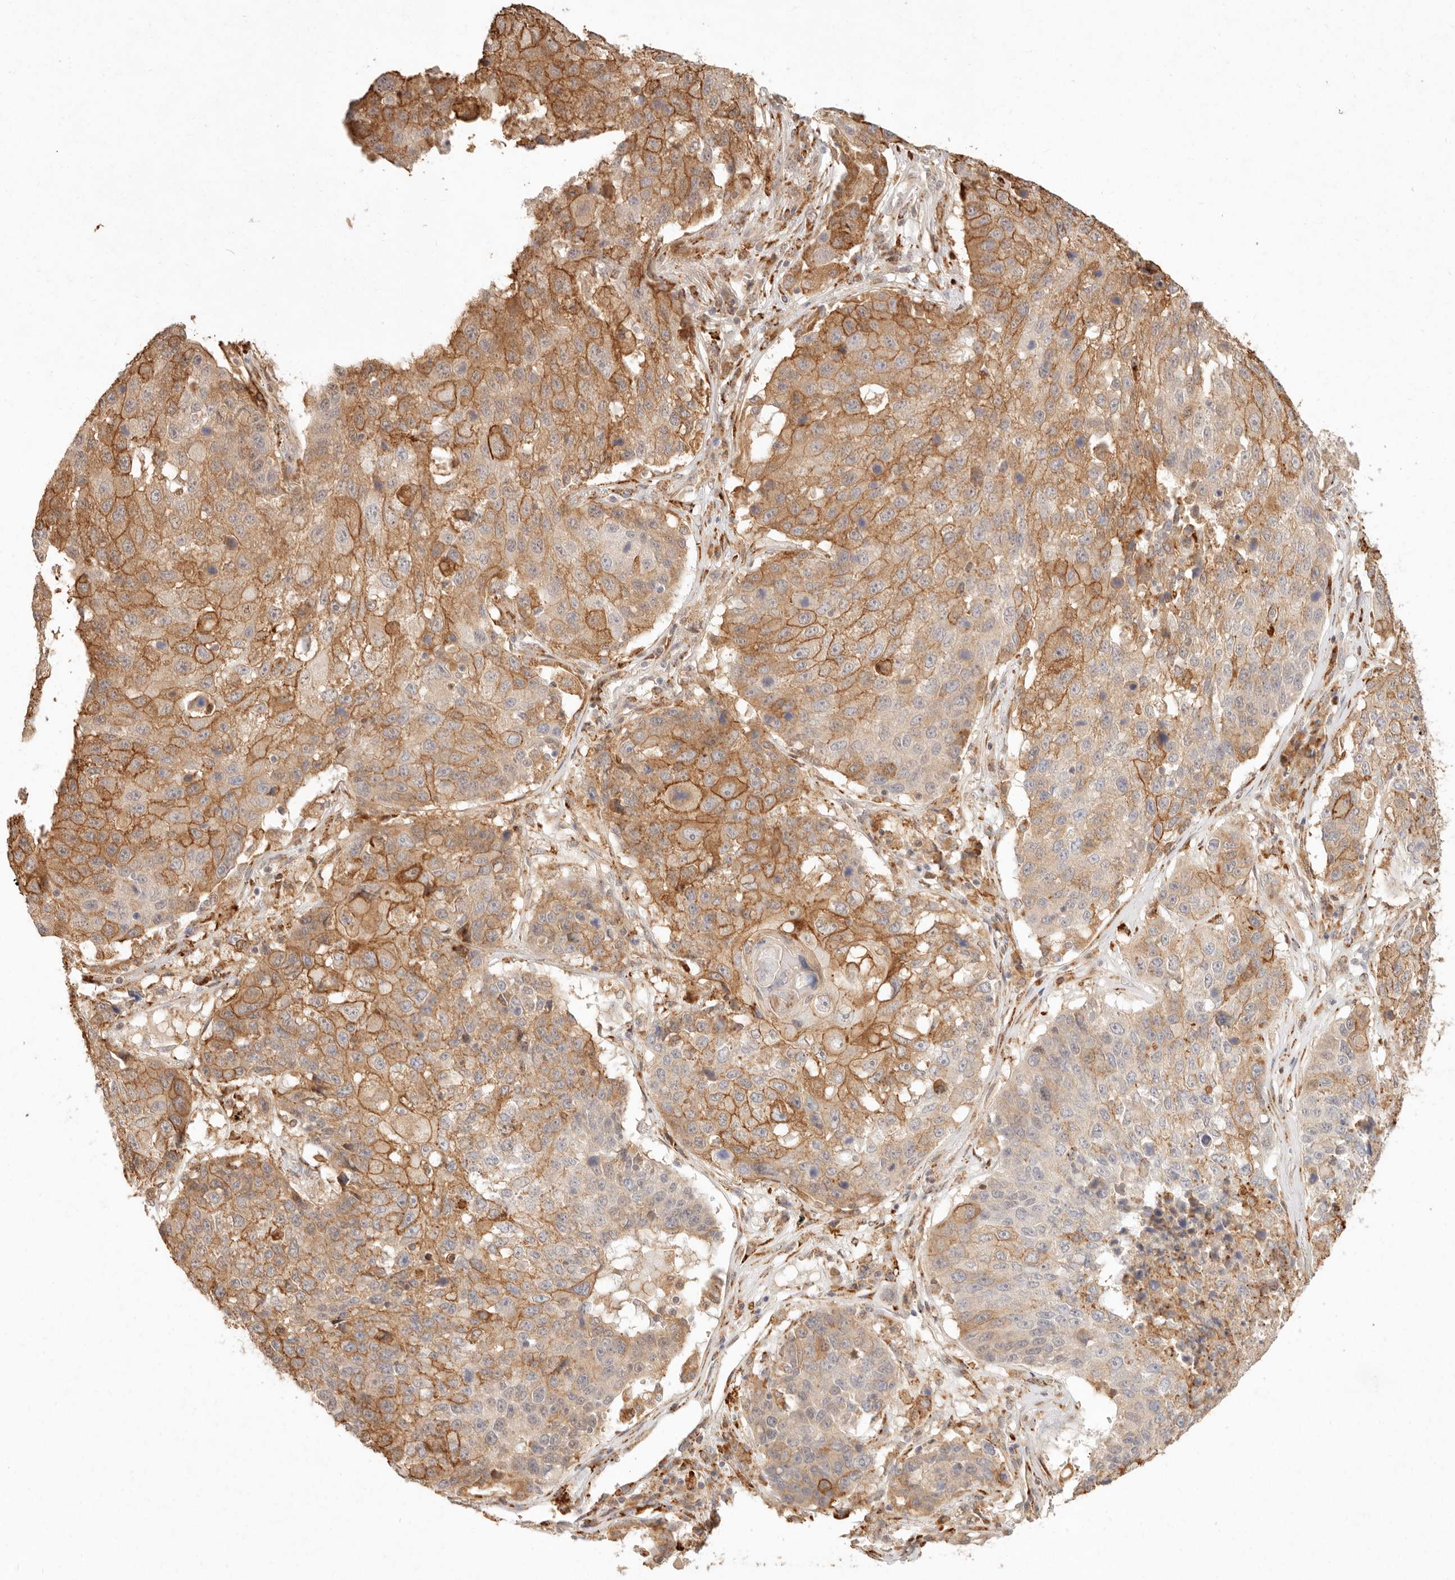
{"staining": {"intensity": "strong", "quantity": "25%-75%", "location": "cytoplasmic/membranous"}, "tissue": "lung cancer", "cell_type": "Tumor cells", "image_type": "cancer", "snomed": [{"axis": "morphology", "description": "Squamous cell carcinoma, NOS"}, {"axis": "topography", "description": "Lung"}], "caption": "Immunohistochemistry (IHC) (DAB (3,3'-diaminobenzidine)) staining of human lung cancer (squamous cell carcinoma) demonstrates strong cytoplasmic/membranous protein positivity in approximately 25%-75% of tumor cells.", "gene": "C1orf127", "patient": {"sex": "male", "age": 61}}